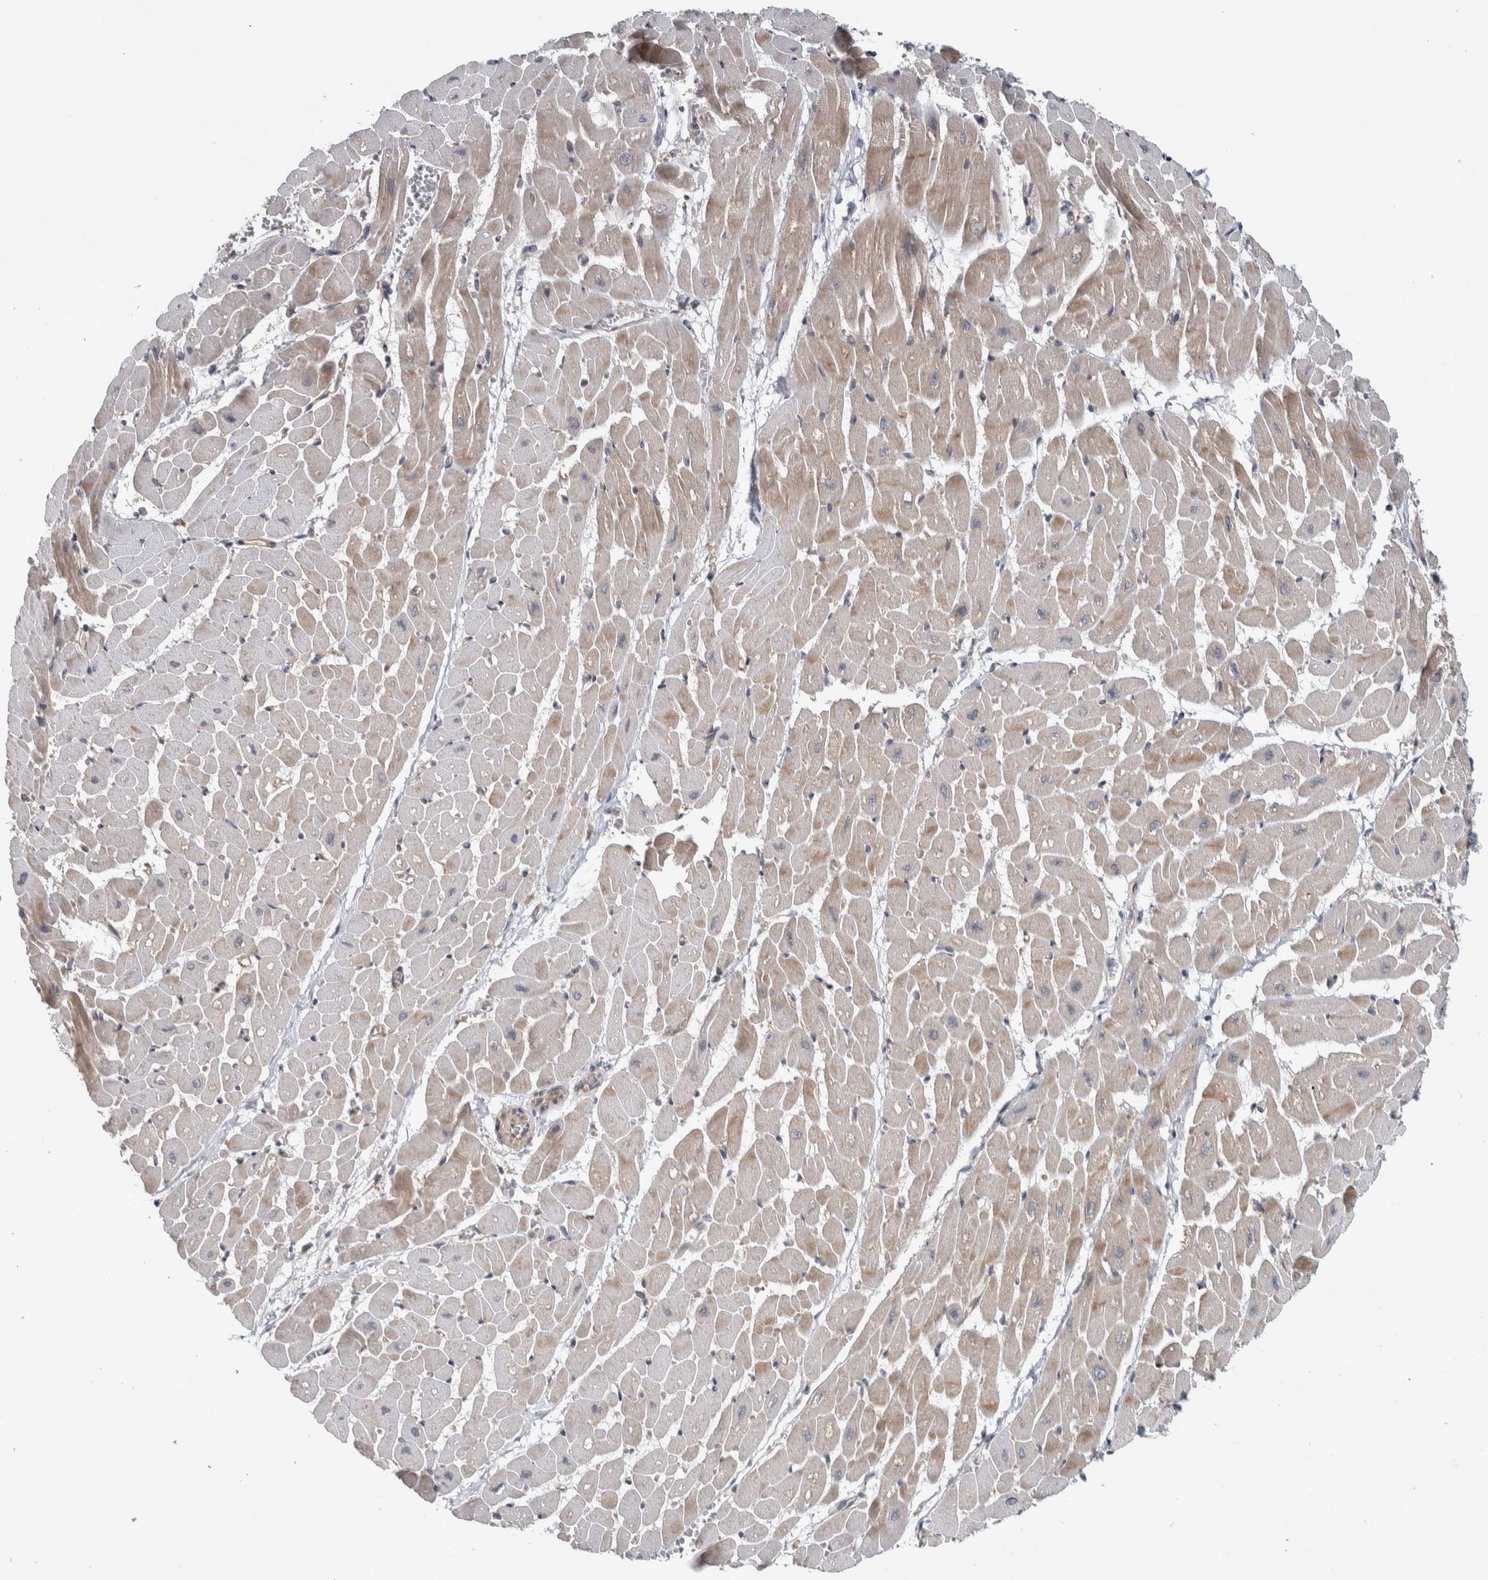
{"staining": {"intensity": "moderate", "quantity": "25%-75%", "location": "cytoplasmic/membranous"}, "tissue": "heart muscle", "cell_type": "Cardiomyocytes", "image_type": "normal", "snomed": [{"axis": "morphology", "description": "Normal tissue, NOS"}, {"axis": "topography", "description": "Heart"}], "caption": "An immunohistochemistry (IHC) histopathology image of normal tissue is shown. Protein staining in brown highlights moderate cytoplasmic/membranous positivity in heart muscle within cardiomyocytes.", "gene": "TBC1D31", "patient": {"sex": "male", "age": 45}}